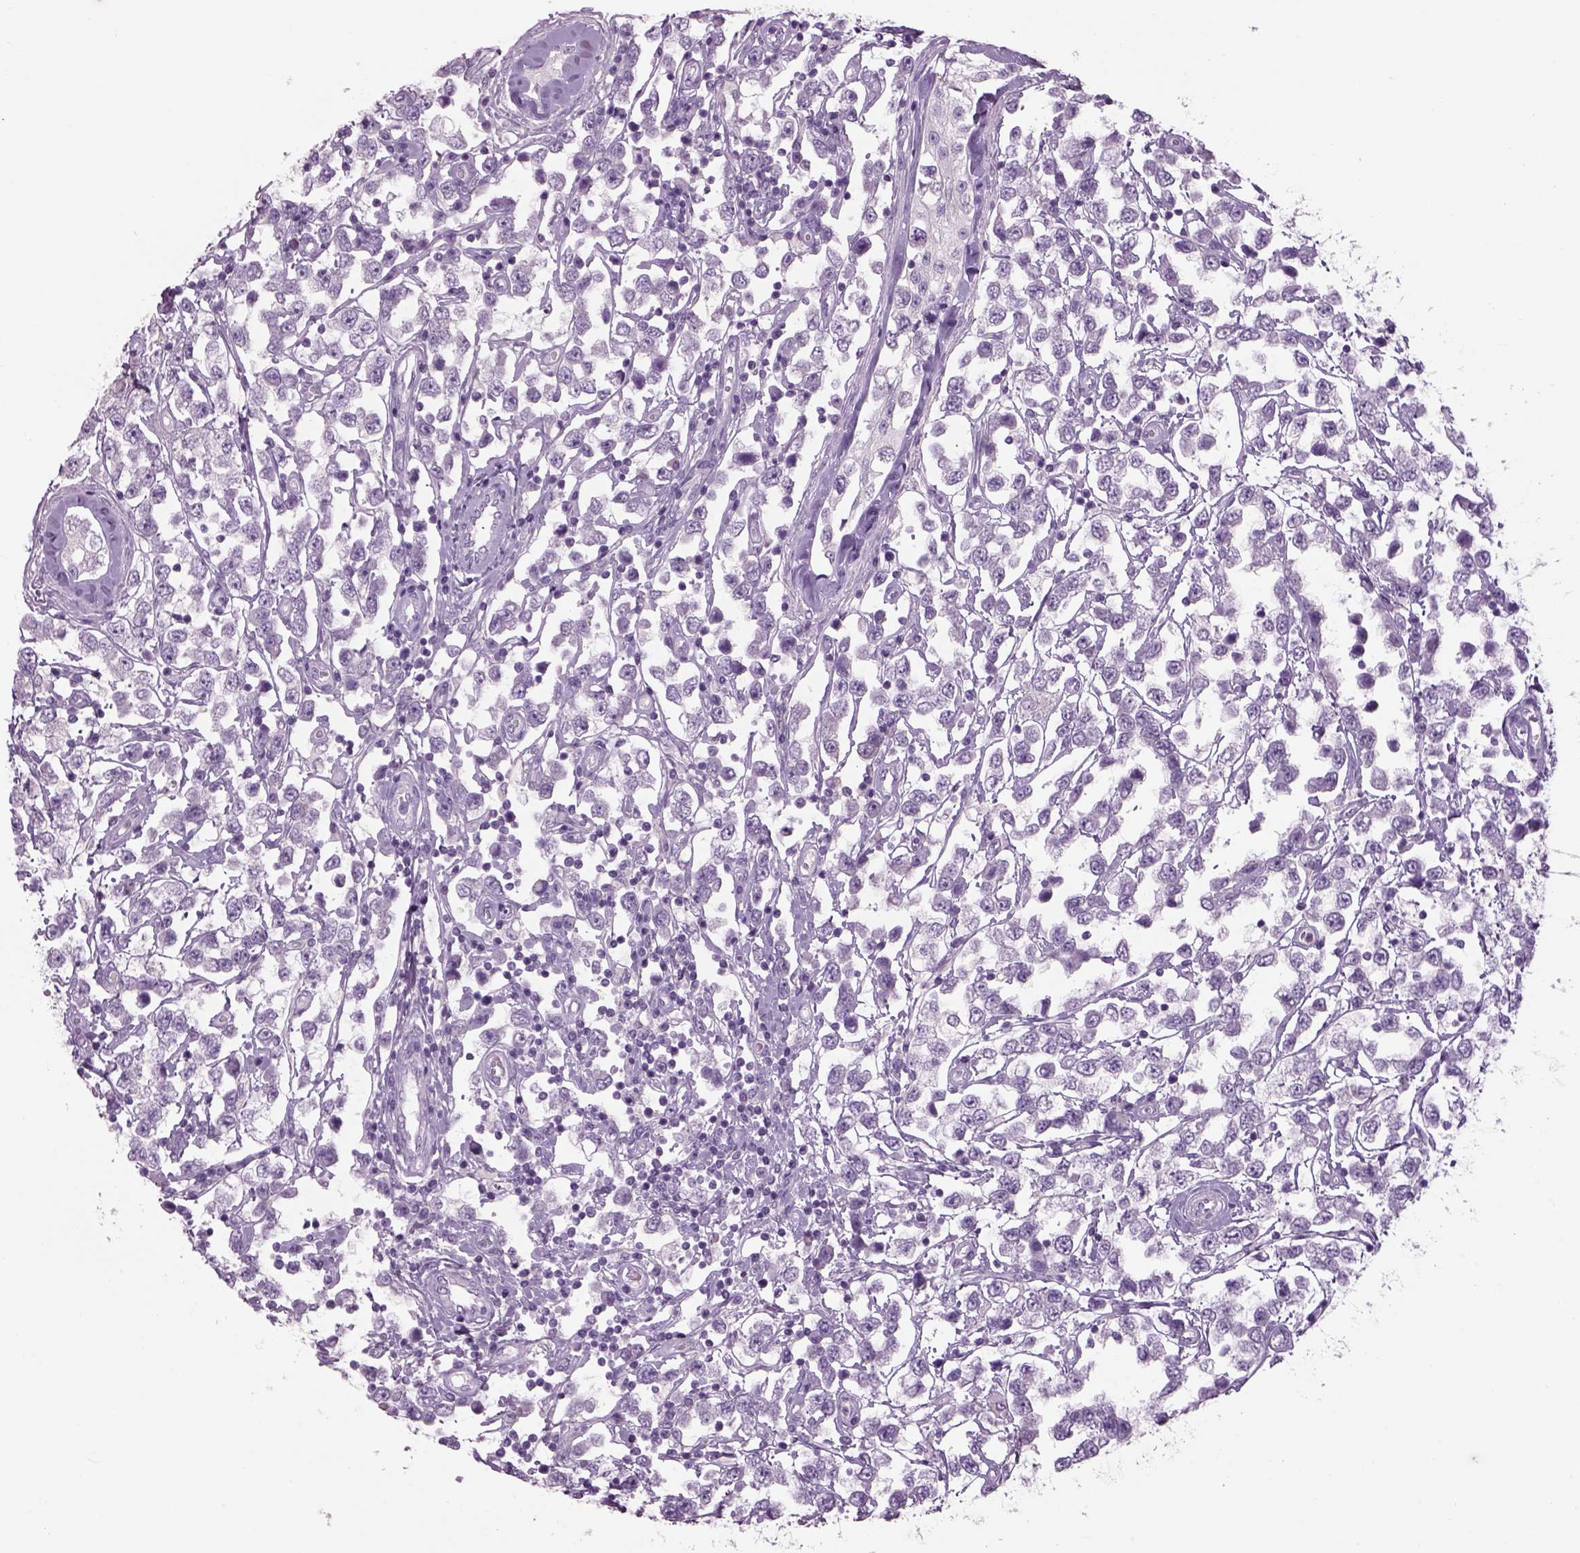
{"staining": {"intensity": "negative", "quantity": "none", "location": "none"}, "tissue": "testis cancer", "cell_type": "Tumor cells", "image_type": "cancer", "snomed": [{"axis": "morphology", "description": "Seminoma, NOS"}, {"axis": "topography", "description": "Testis"}], "caption": "Immunohistochemistry (IHC) of human testis cancer (seminoma) shows no positivity in tumor cells.", "gene": "MDH1B", "patient": {"sex": "male", "age": 34}}